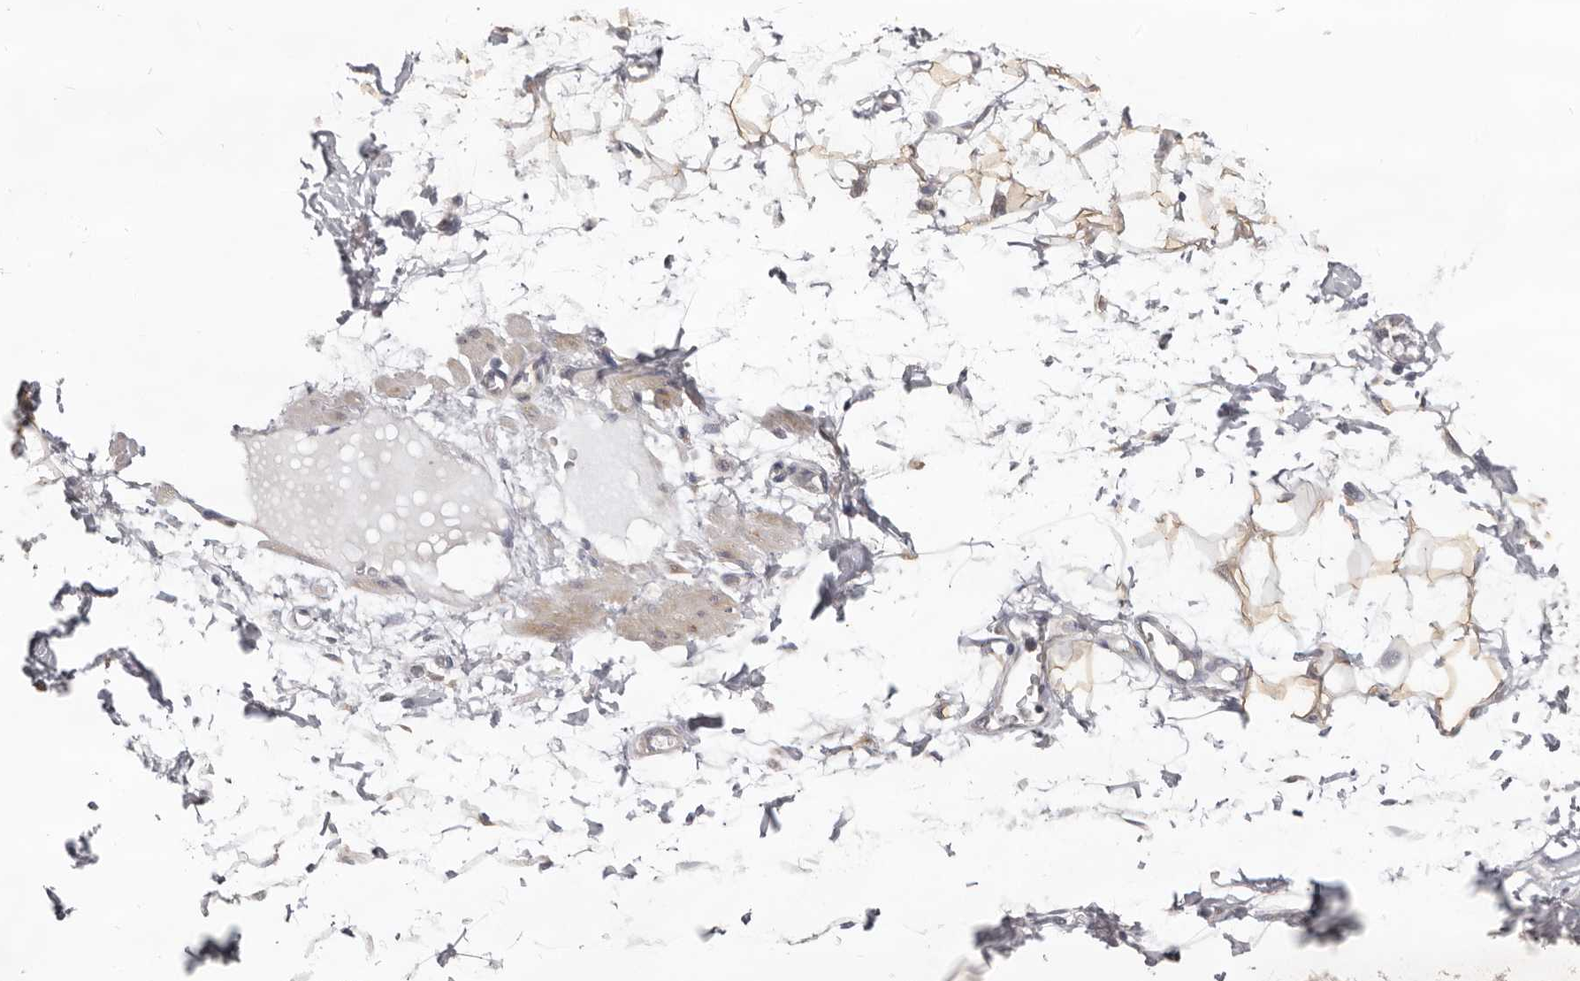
{"staining": {"intensity": "moderate", "quantity": ">75%", "location": "cytoplasmic/membranous"}, "tissue": "adipose tissue", "cell_type": "Adipocytes", "image_type": "normal", "snomed": [{"axis": "morphology", "description": "Normal tissue, NOS"}, {"axis": "morphology", "description": "Adenocarcinoma, NOS"}, {"axis": "topography", "description": "Pancreas"}, {"axis": "topography", "description": "Peripheral nerve tissue"}], "caption": "A histopathology image showing moderate cytoplasmic/membranous positivity in about >75% of adipocytes in benign adipose tissue, as visualized by brown immunohistochemical staining.", "gene": "HINT3", "patient": {"sex": "male", "age": 59}}